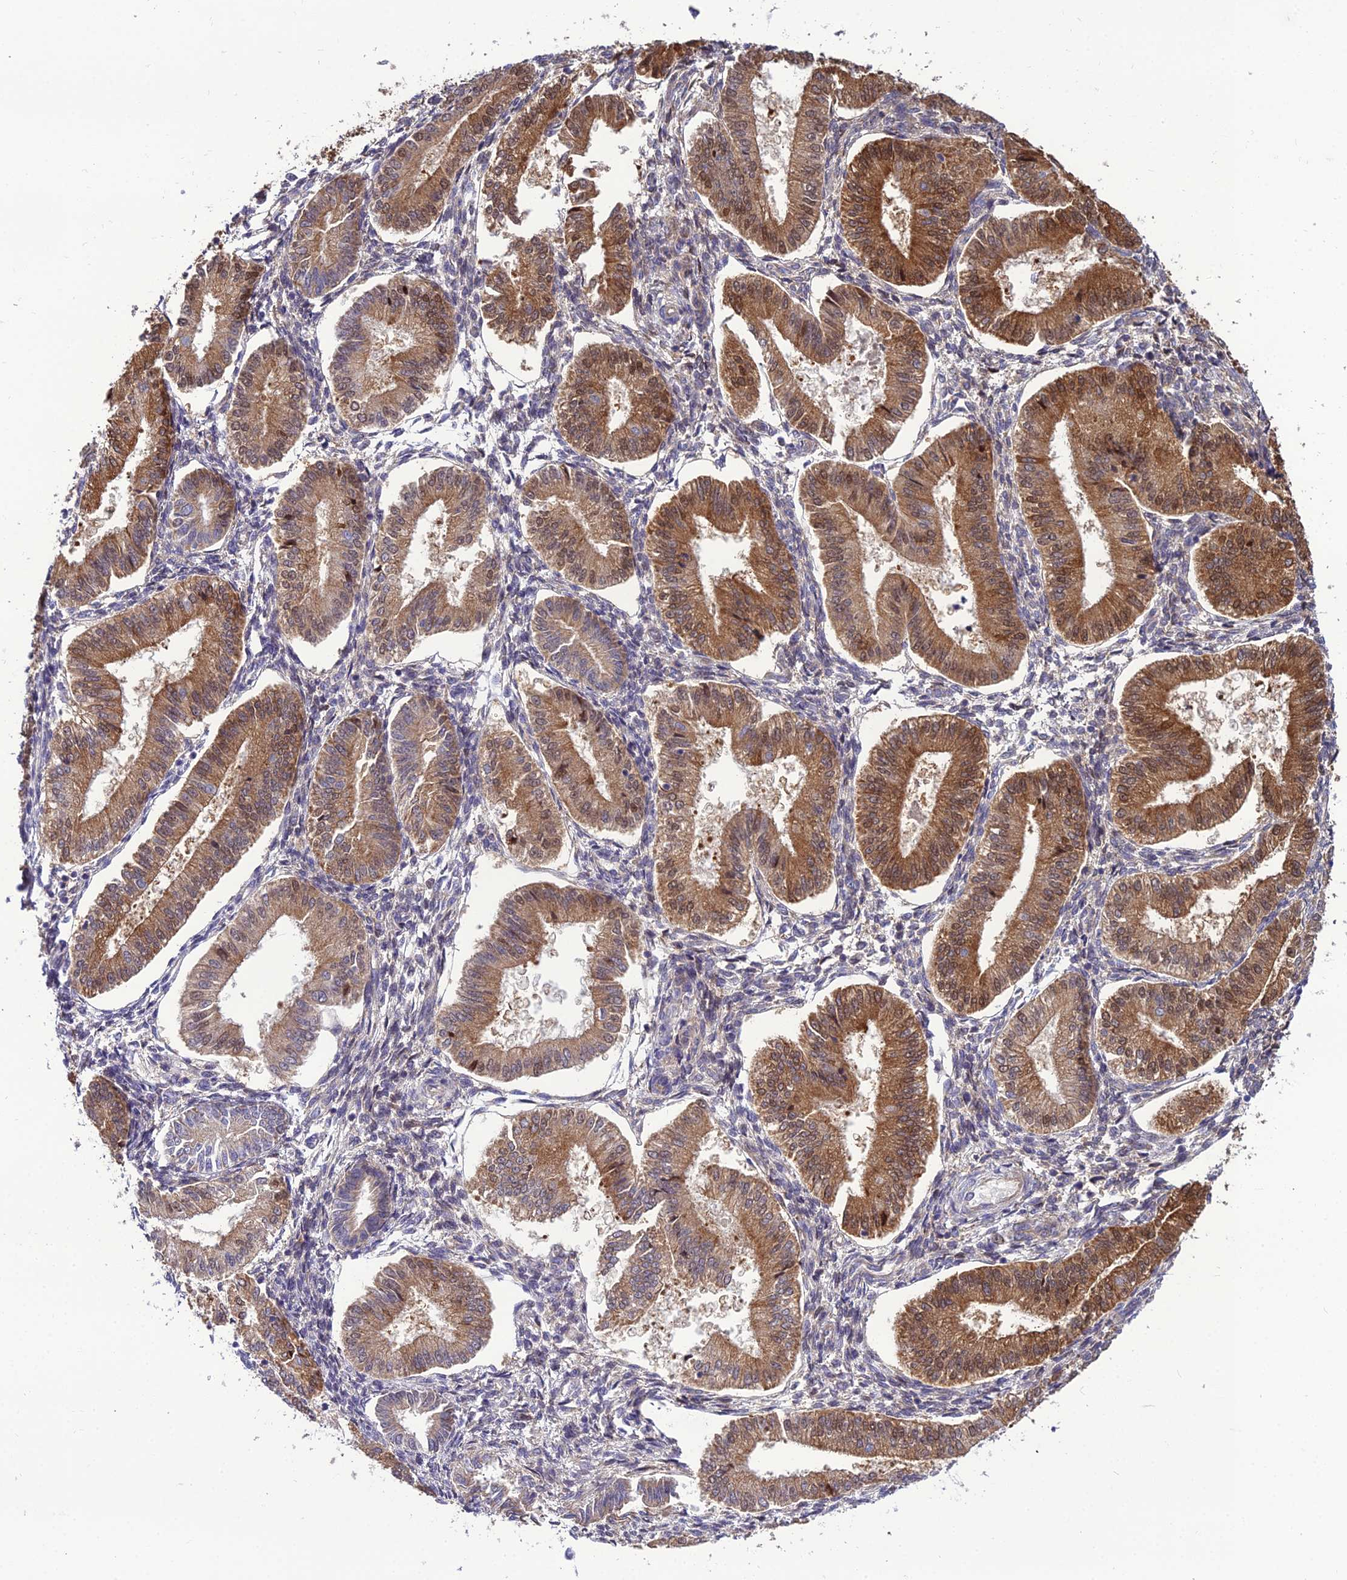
{"staining": {"intensity": "negative", "quantity": "none", "location": "none"}, "tissue": "endometrium", "cell_type": "Cells in endometrial stroma", "image_type": "normal", "snomed": [{"axis": "morphology", "description": "Normal tissue, NOS"}, {"axis": "topography", "description": "Endometrium"}], "caption": "DAB immunohistochemical staining of normal endometrium exhibits no significant expression in cells in endometrial stroma.", "gene": "MB21D2", "patient": {"sex": "female", "age": 39}}